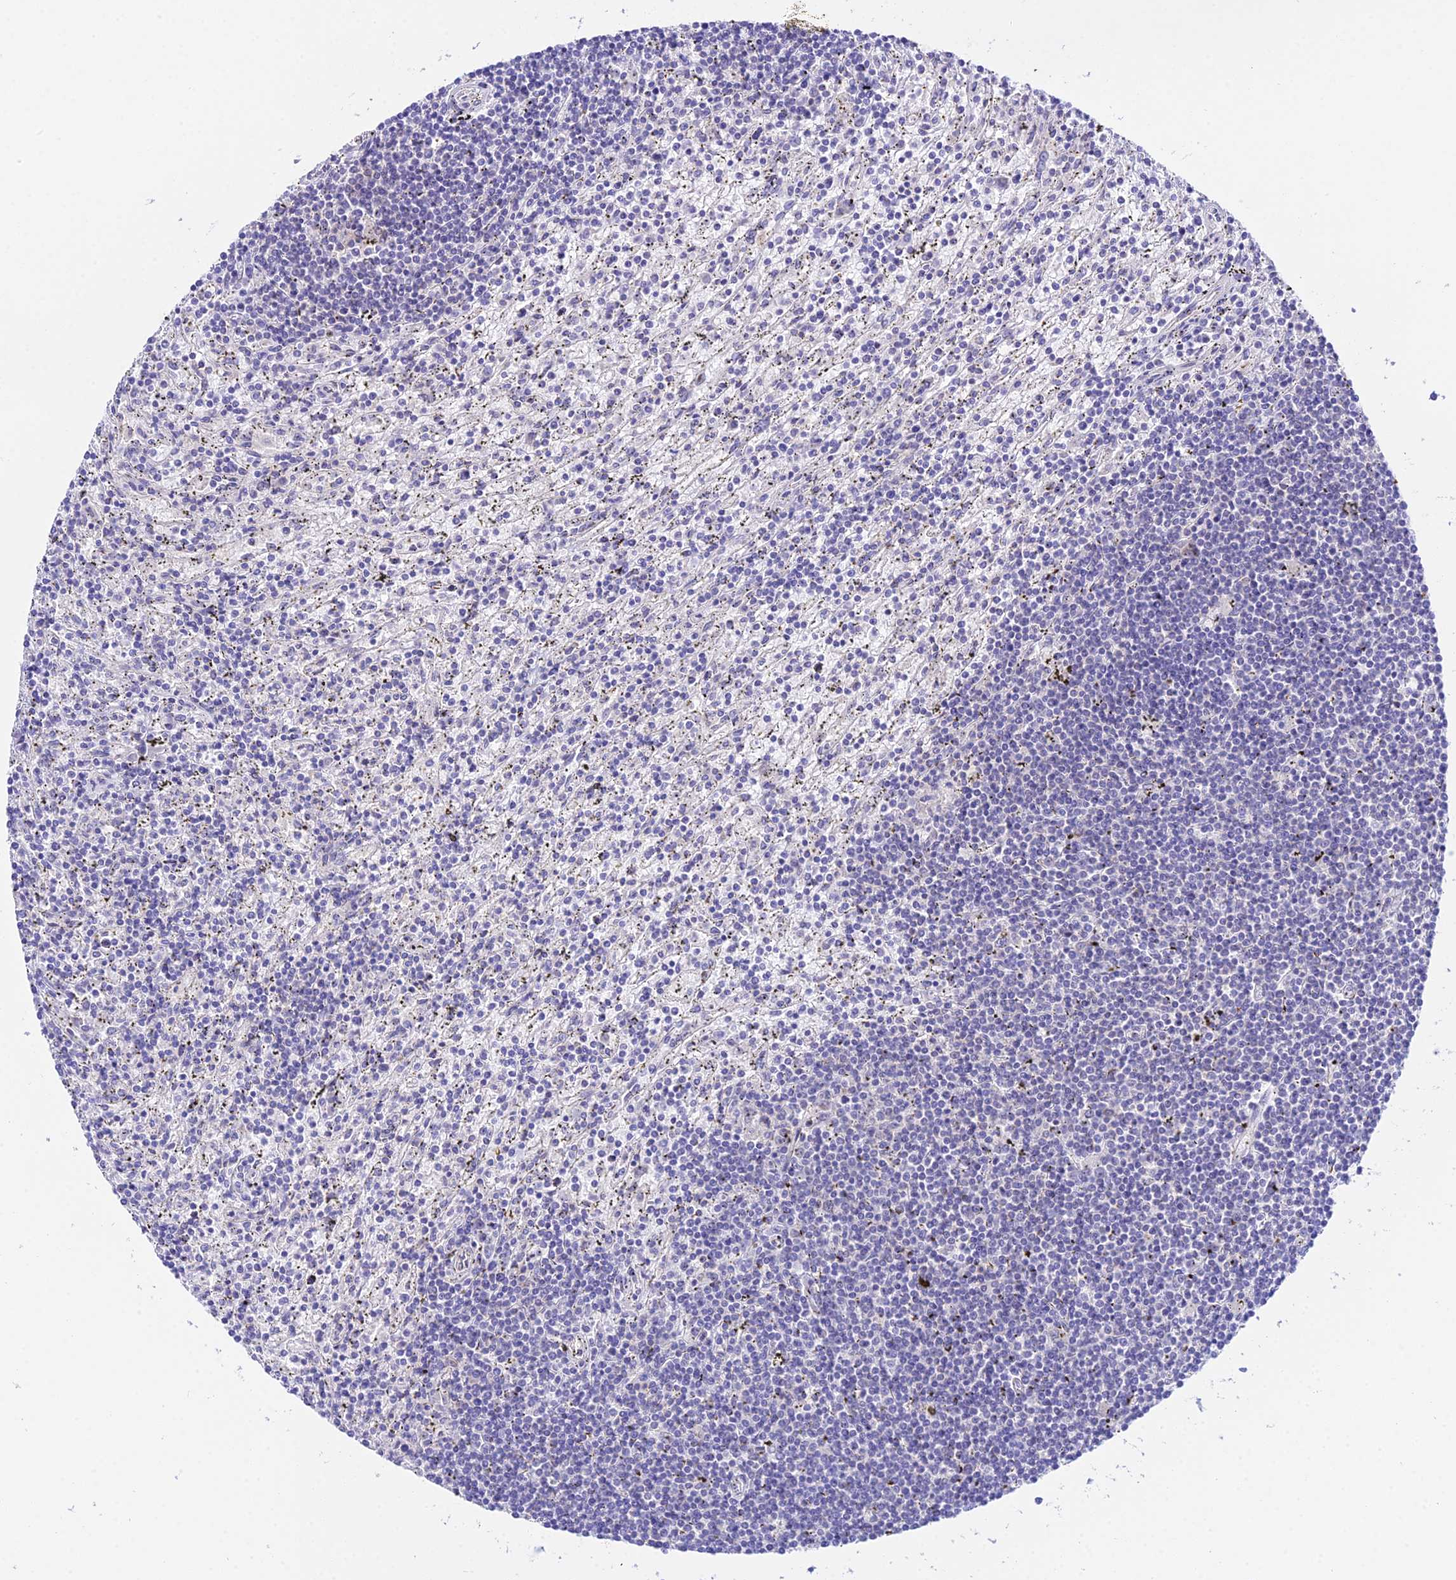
{"staining": {"intensity": "negative", "quantity": "none", "location": "none"}, "tissue": "lymphoma", "cell_type": "Tumor cells", "image_type": "cancer", "snomed": [{"axis": "morphology", "description": "Malignant lymphoma, non-Hodgkin's type, Low grade"}, {"axis": "topography", "description": "Spleen"}], "caption": "DAB immunohistochemical staining of human malignant lymphoma, non-Hodgkin's type (low-grade) displays no significant staining in tumor cells. The staining is performed using DAB (3,3'-diaminobenzidine) brown chromogen with nuclei counter-stained in using hematoxylin.", "gene": "ATG16L2", "patient": {"sex": "male", "age": 76}}